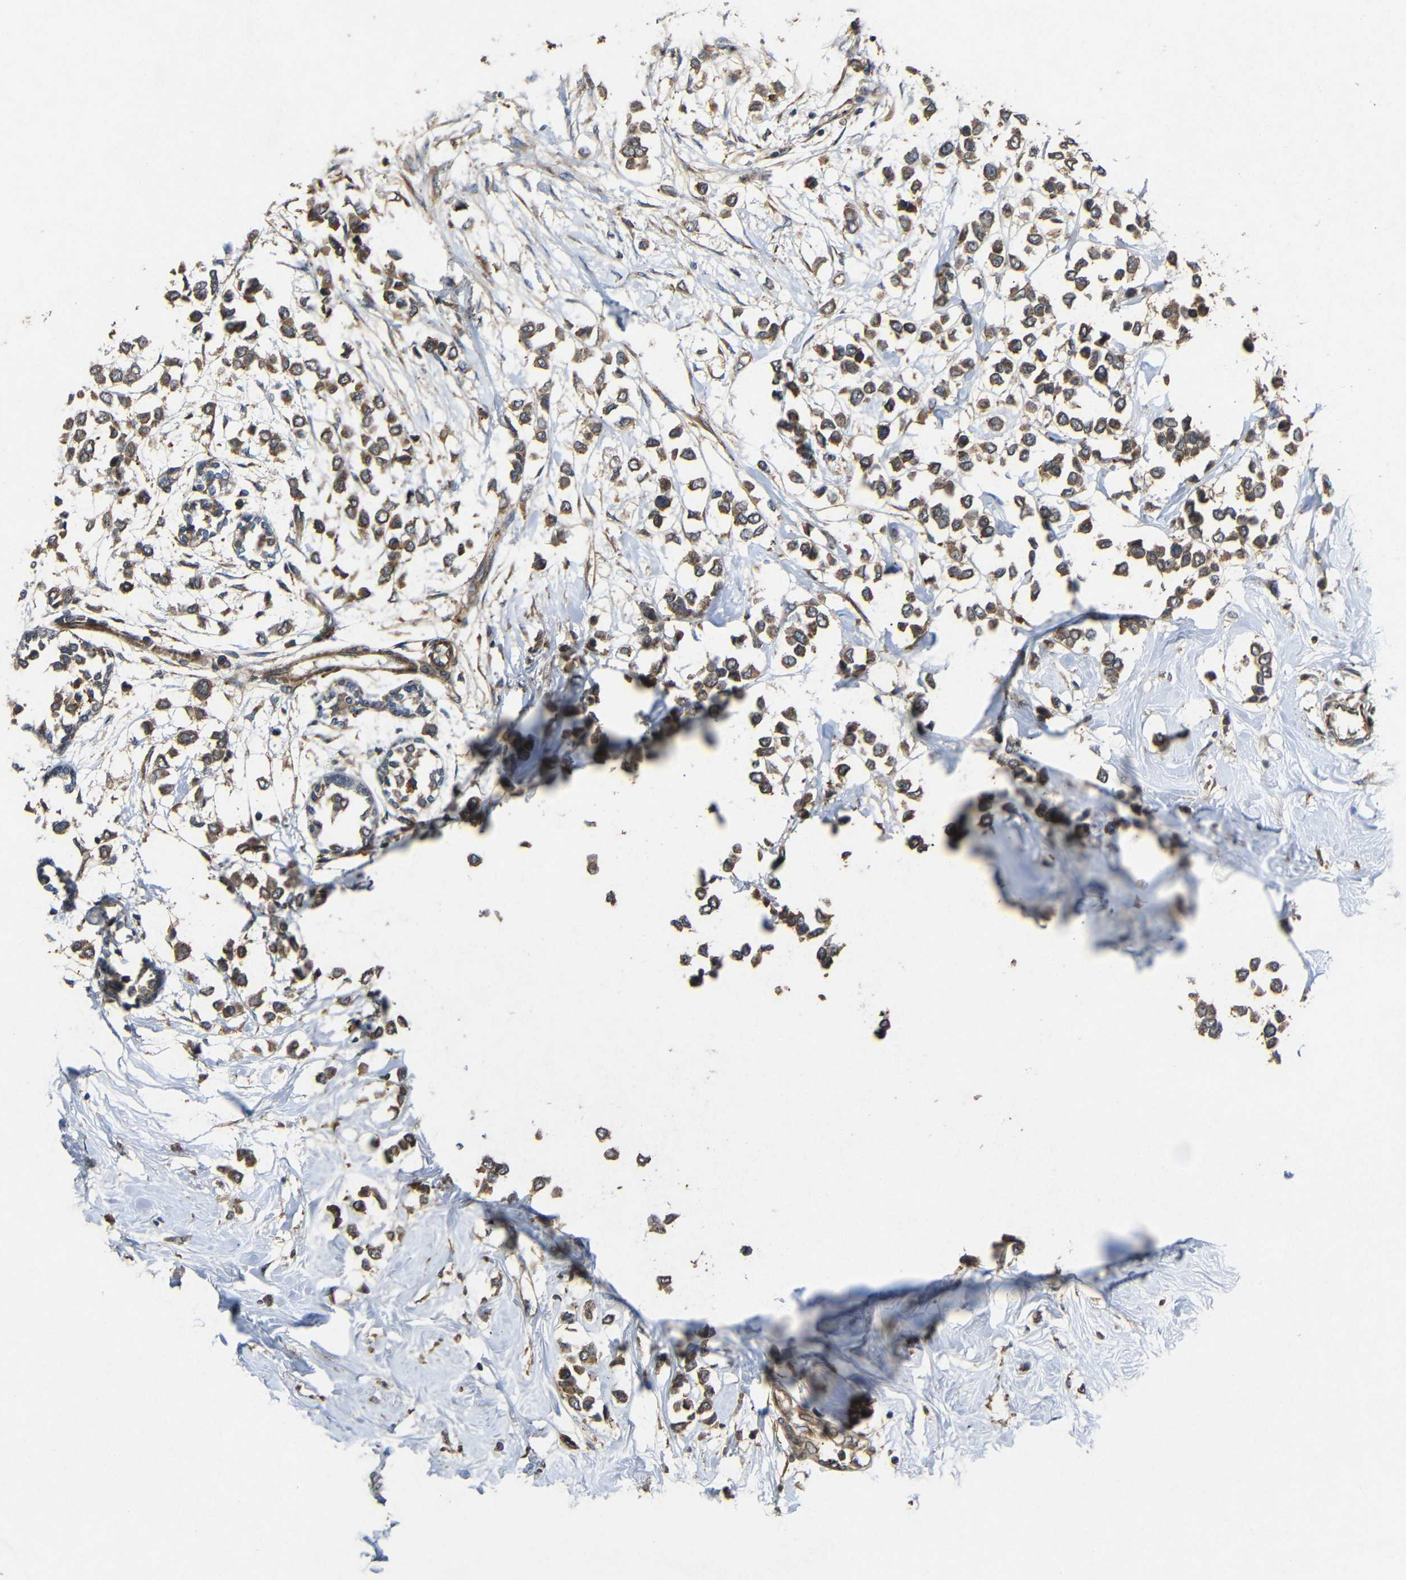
{"staining": {"intensity": "moderate", "quantity": ">75%", "location": "cytoplasmic/membranous"}, "tissue": "breast cancer", "cell_type": "Tumor cells", "image_type": "cancer", "snomed": [{"axis": "morphology", "description": "Lobular carcinoma"}, {"axis": "topography", "description": "Breast"}], "caption": "Breast lobular carcinoma stained for a protein (brown) displays moderate cytoplasmic/membranous positive expression in approximately >75% of tumor cells.", "gene": "EIF2S1", "patient": {"sex": "female", "age": 51}}